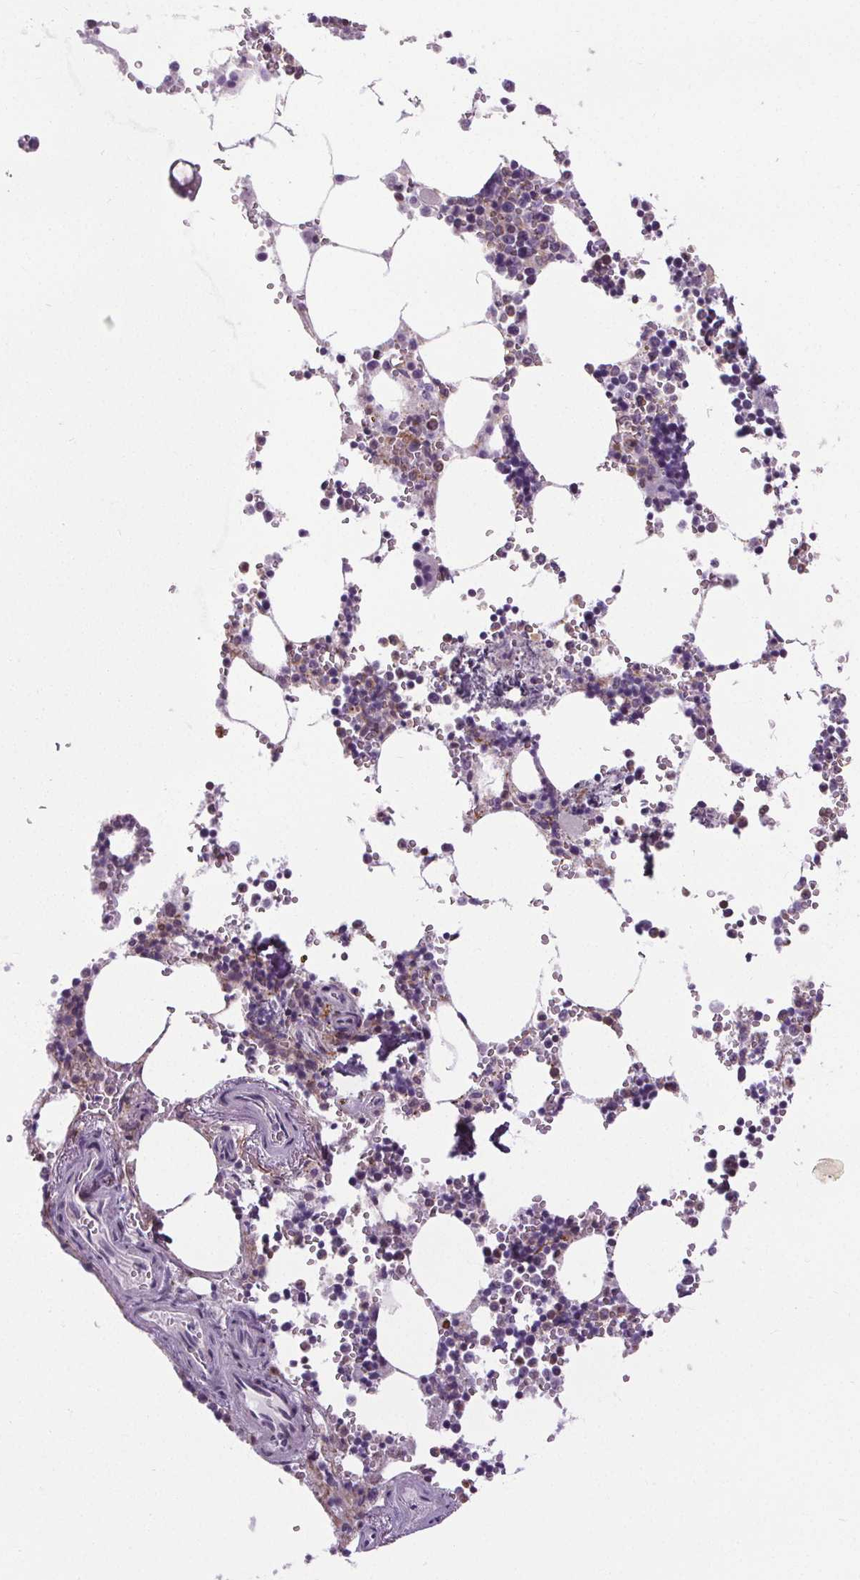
{"staining": {"intensity": "negative", "quantity": "none", "location": "none"}, "tissue": "bone marrow", "cell_type": "Hematopoietic cells", "image_type": "normal", "snomed": [{"axis": "morphology", "description": "Normal tissue, NOS"}, {"axis": "topography", "description": "Bone marrow"}], "caption": "Histopathology image shows no protein expression in hematopoietic cells of benign bone marrow. The staining is performed using DAB (3,3'-diaminobenzidine) brown chromogen with nuclei counter-stained in using hematoxylin.", "gene": "TMEM240", "patient": {"sex": "male", "age": 54}}